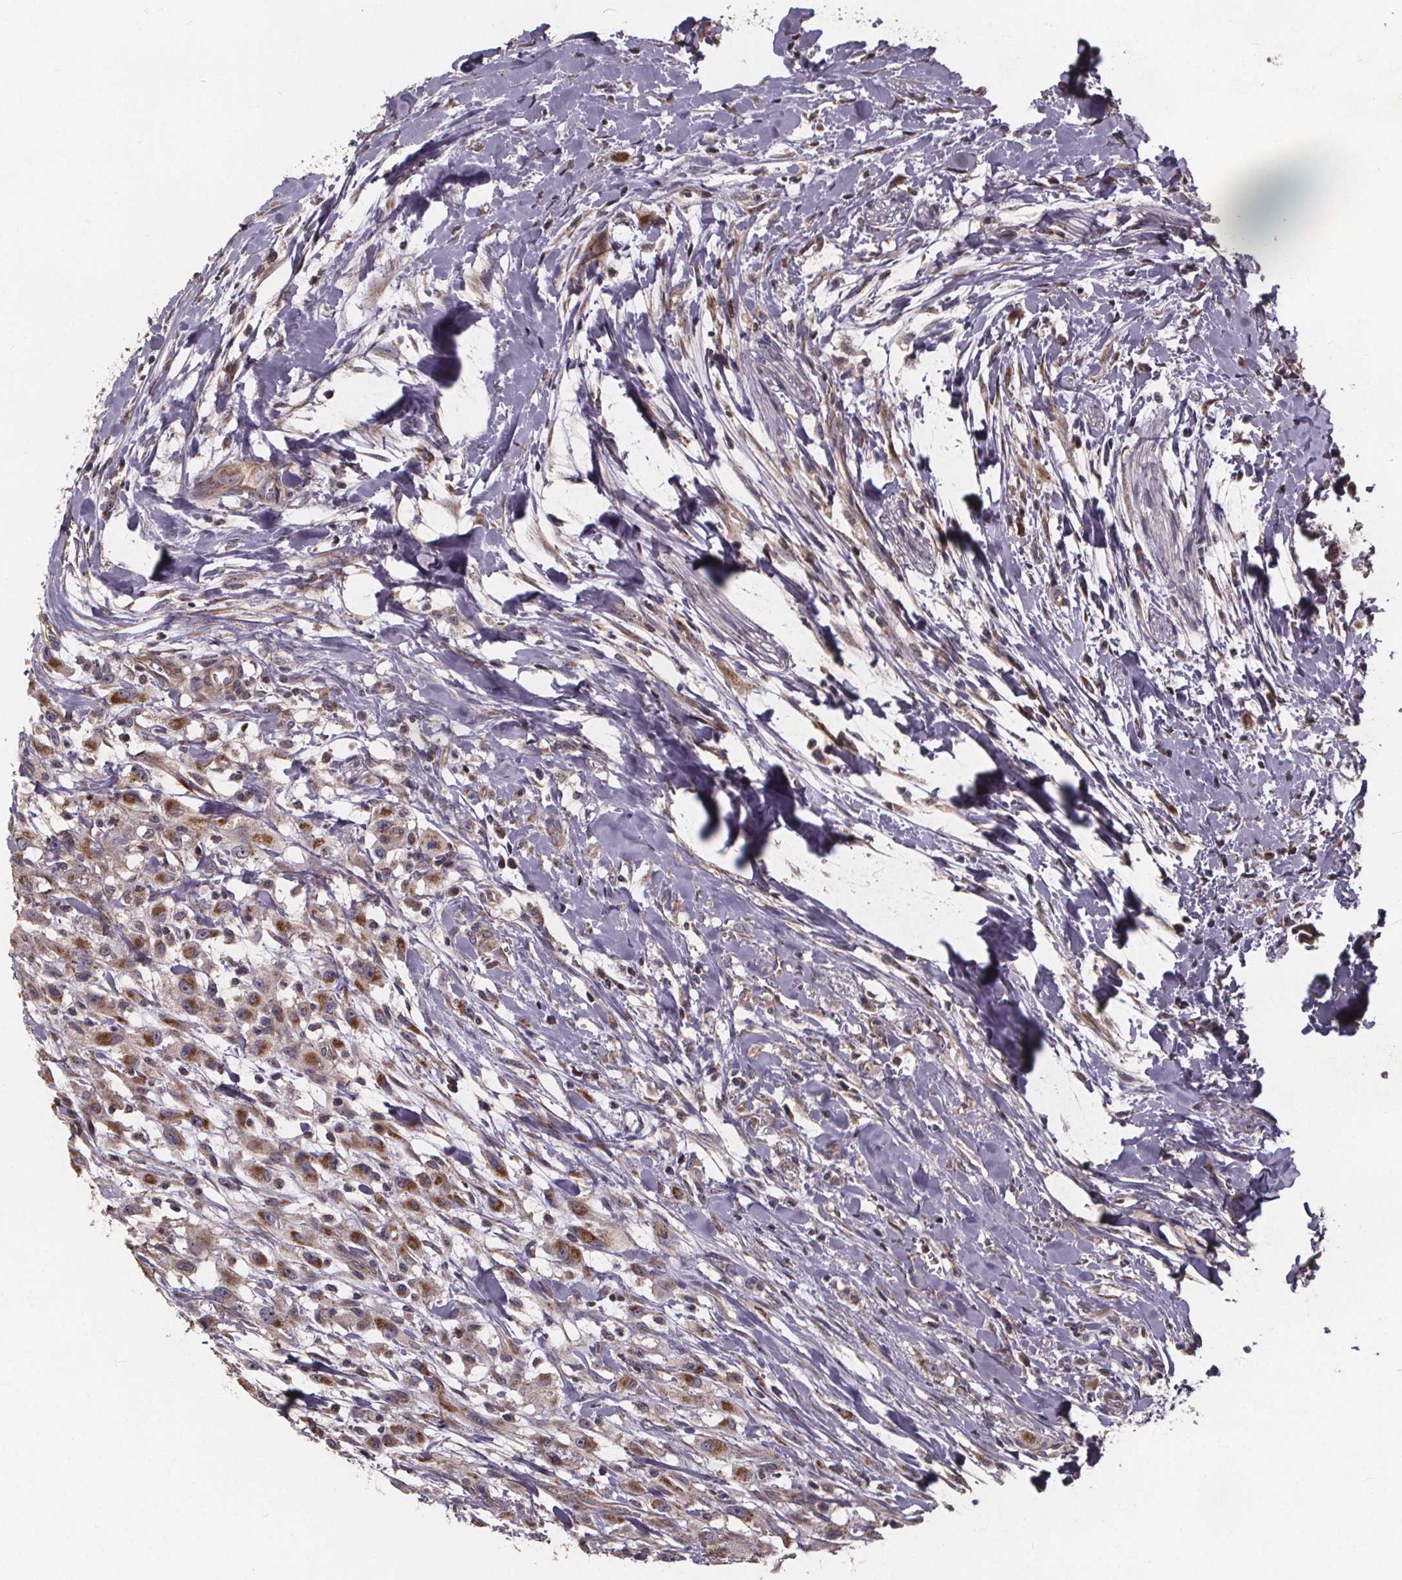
{"staining": {"intensity": "moderate", "quantity": ">75%", "location": "cytoplasmic/membranous"}, "tissue": "head and neck cancer", "cell_type": "Tumor cells", "image_type": "cancer", "snomed": [{"axis": "morphology", "description": "Squamous cell carcinoma, NOS"}, {"axis": "morphology", "description": "Squamous cell carcinoma, metastatic, NOS"}, {"axis": "topography", "description": "Oral tissue"}, {"axis": "topography", "description": "Head-Neck"}], "caption": "Head and neck cancer (squamous cell carcinoma) tissue demonstrates moderate cytoplasmic/membranous expression in about >75% of tumor cells", "gene": "YME1L1", "patient": {"sex": "female", "age": 85}}